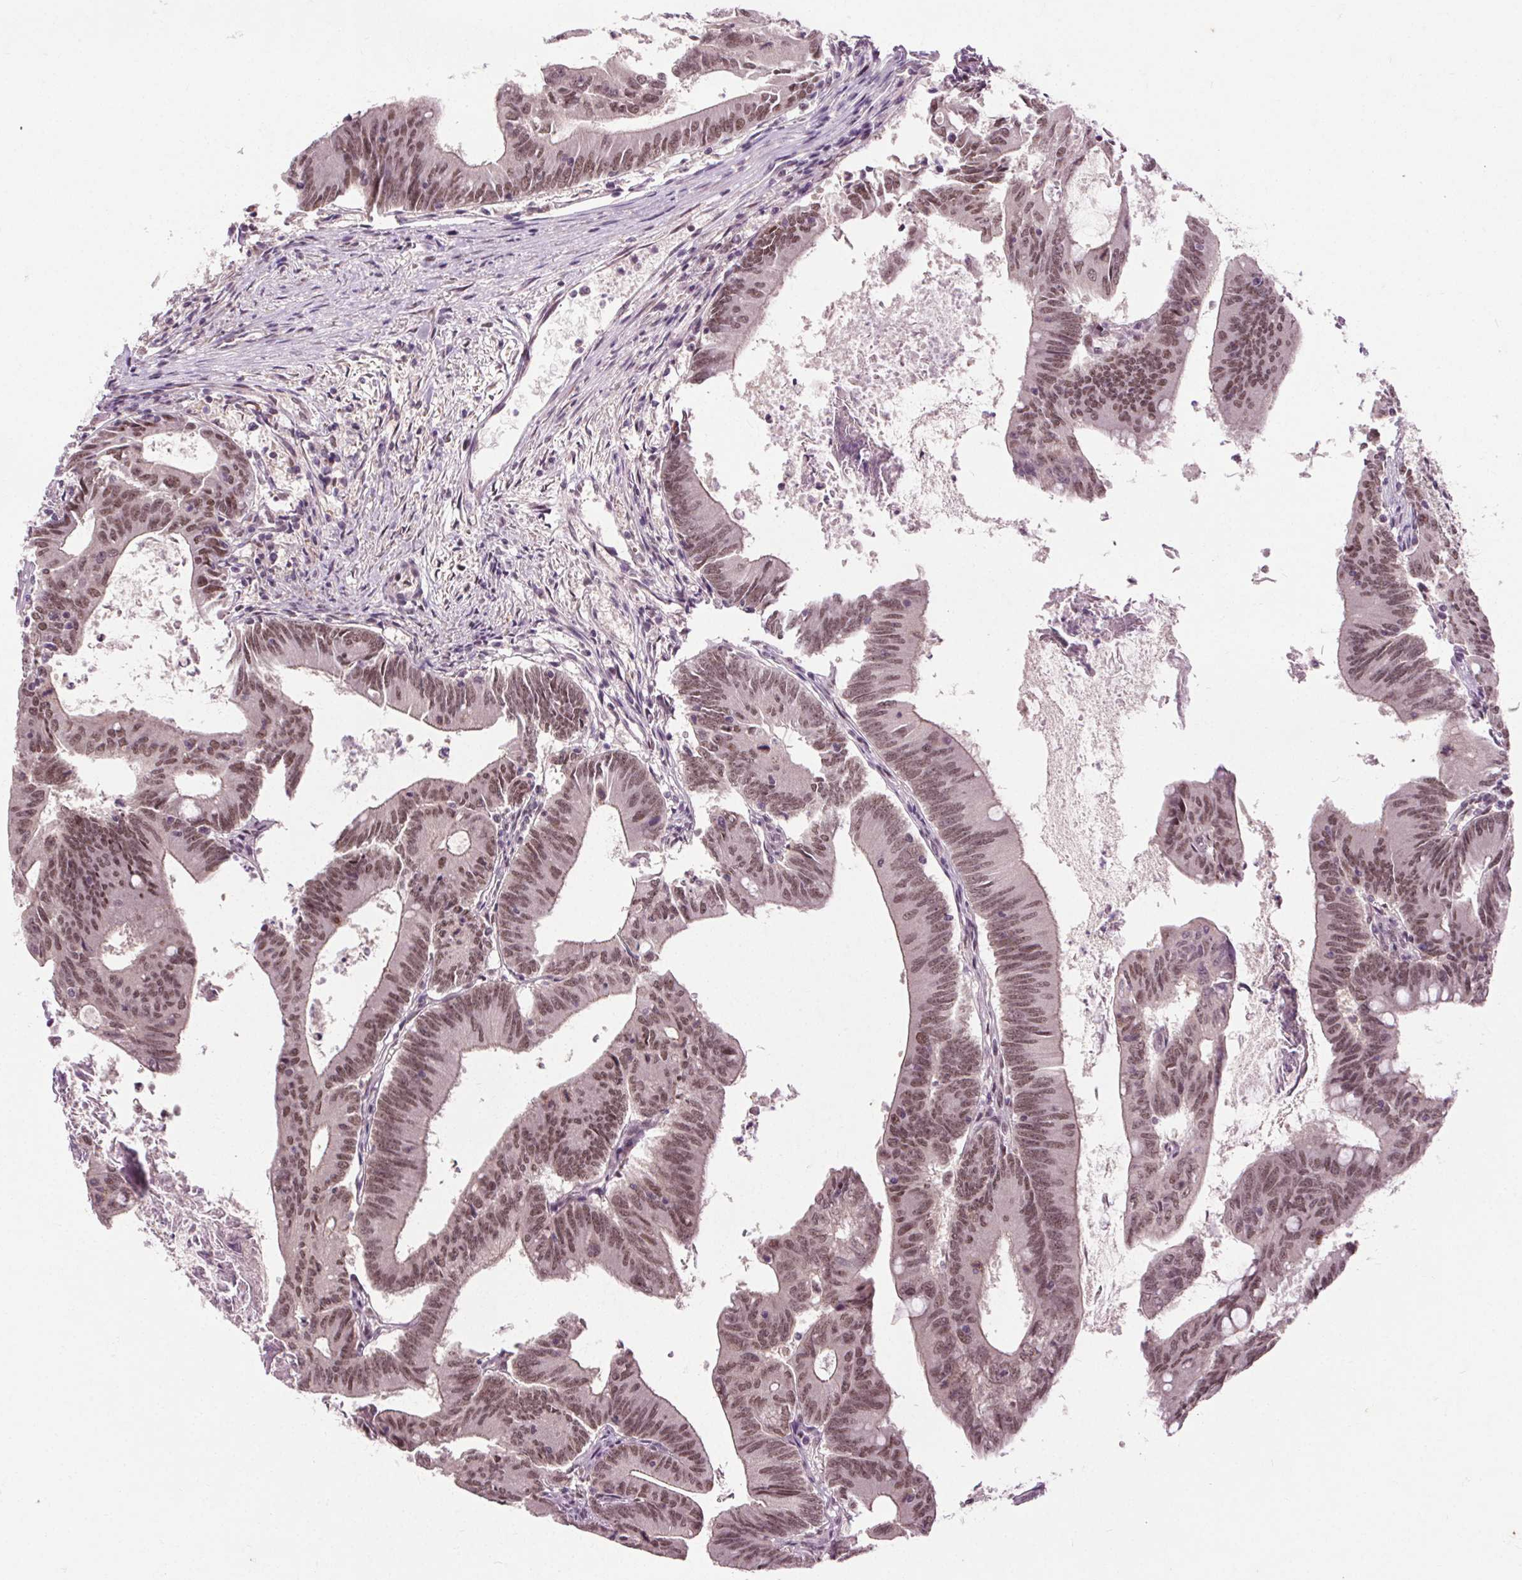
{"staining": {"intensity": "moderate", "quantity": ">75%", "location": "nuclear"}, "tissue": "colorectal cancer", "cell_type": "Tumor cells", "image_type": "cancer", "snomed": [{"axis": "morphology", "description": "Adenocarcinoma, NOS"}, {"axis": "topography", "description": "Colon"}], "caption": "The histopathology image displays a brown stain indicating the presence of a protein in the nuclear of tumor cells in colorectal cancer.", "gene": "MED6", "patient": {"sex": "female", "age": 70}}